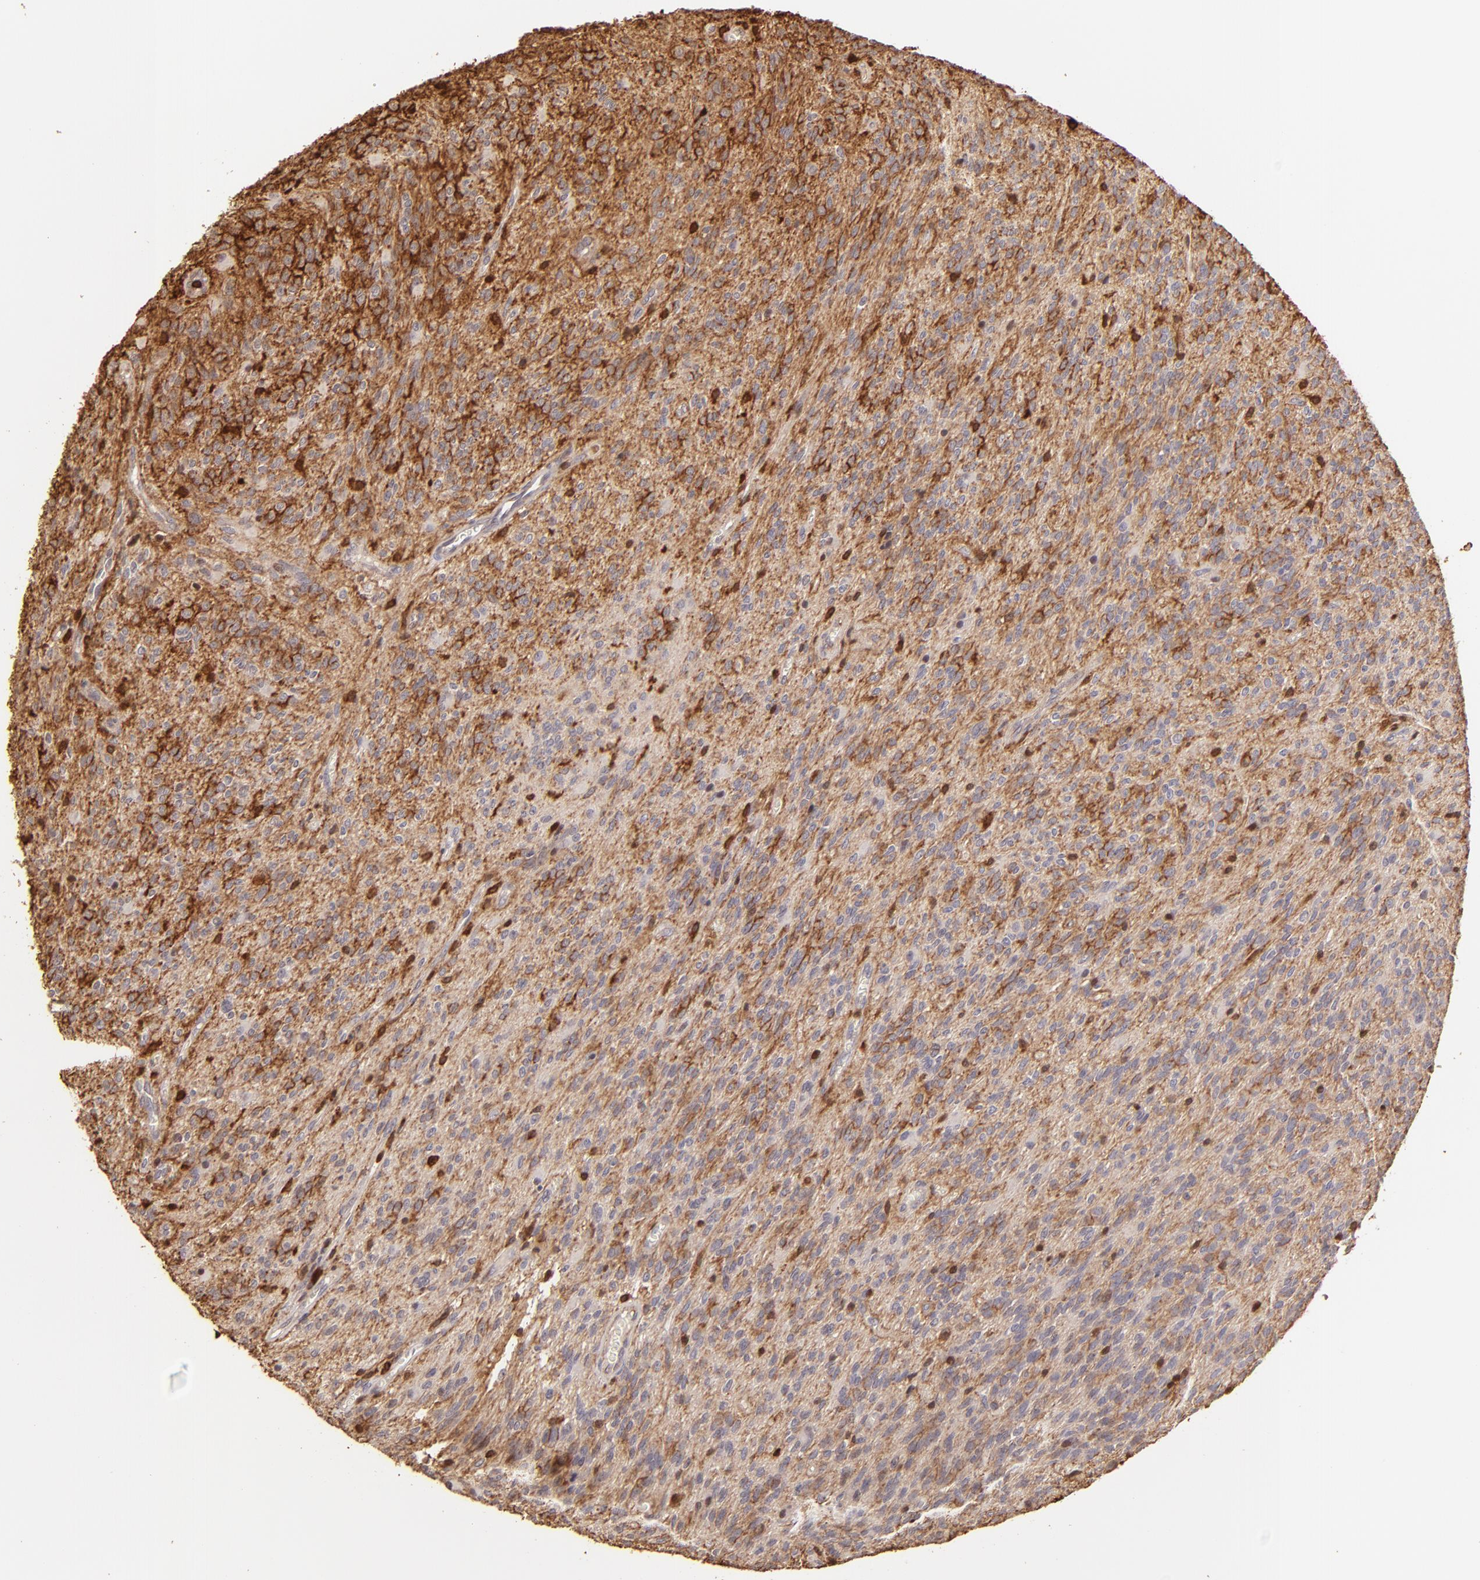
{"staining": {"intensity": "strong", "quantity": "25%-75%", "location": "cytoplasmic/membranous"}, "tissue": "glioma", "cell_type": "Tumor cells", "image_type": "cancer", "snomed": [{"axis": "morphology", "description": "Glioma, malignant, Low grade"}, {"axis": "topography", "description": "Brain"}], "caption": "Immunohistochemical staining of human glioma reveals high levels of strong cytoplasmic/membranous protein expression in about 25%-75% of tumor cells. The protein of interest is stained brown, and the nuclei are stained in blue (DAB (3,3'-diaminobenzidine) IHC with brightfield microscopy, high magnification).", "gene": "BTK", "patient": {"sex": "female", "age": 15}}